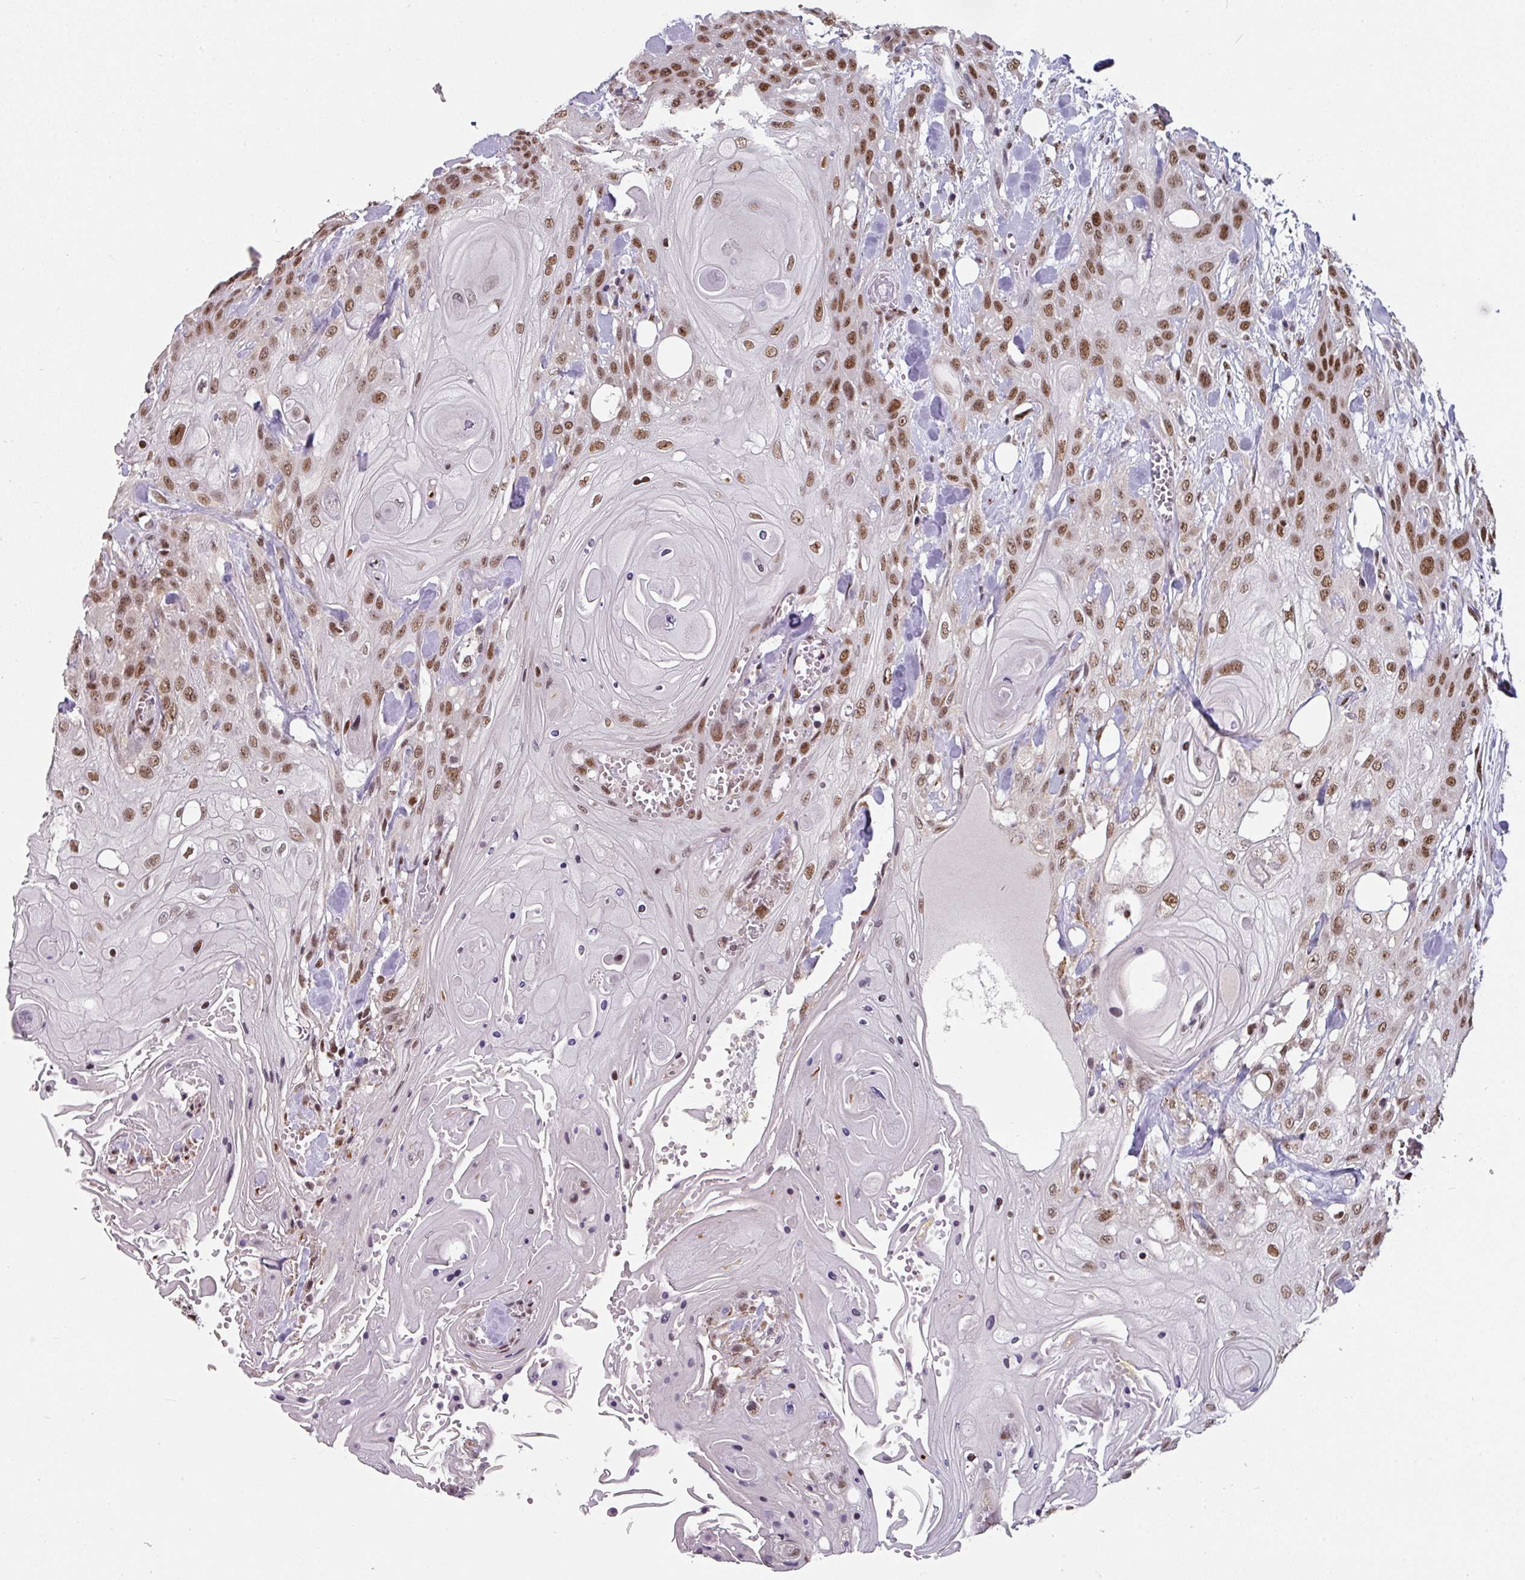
{"staining": {"intensity": "moderate", "quantity": ">75%", "location": "nuclear"}, "tissue": "head and neck cancer", "cell_type": "Tumor cells", "image_type": "cancer", "snomed": [{"axis": "morphology", "description": "Squamous cell carcinoma, NOS"}, {"axis": "topography", "description": "Head-Neck"}], "caption": "The histopathology image shows a brown stain indicating the presence of a protein in the nuclear of tumor cells in head and neck cancer.", "gene": "RAD50", "patient": {"sex": "female", "age": 43}}